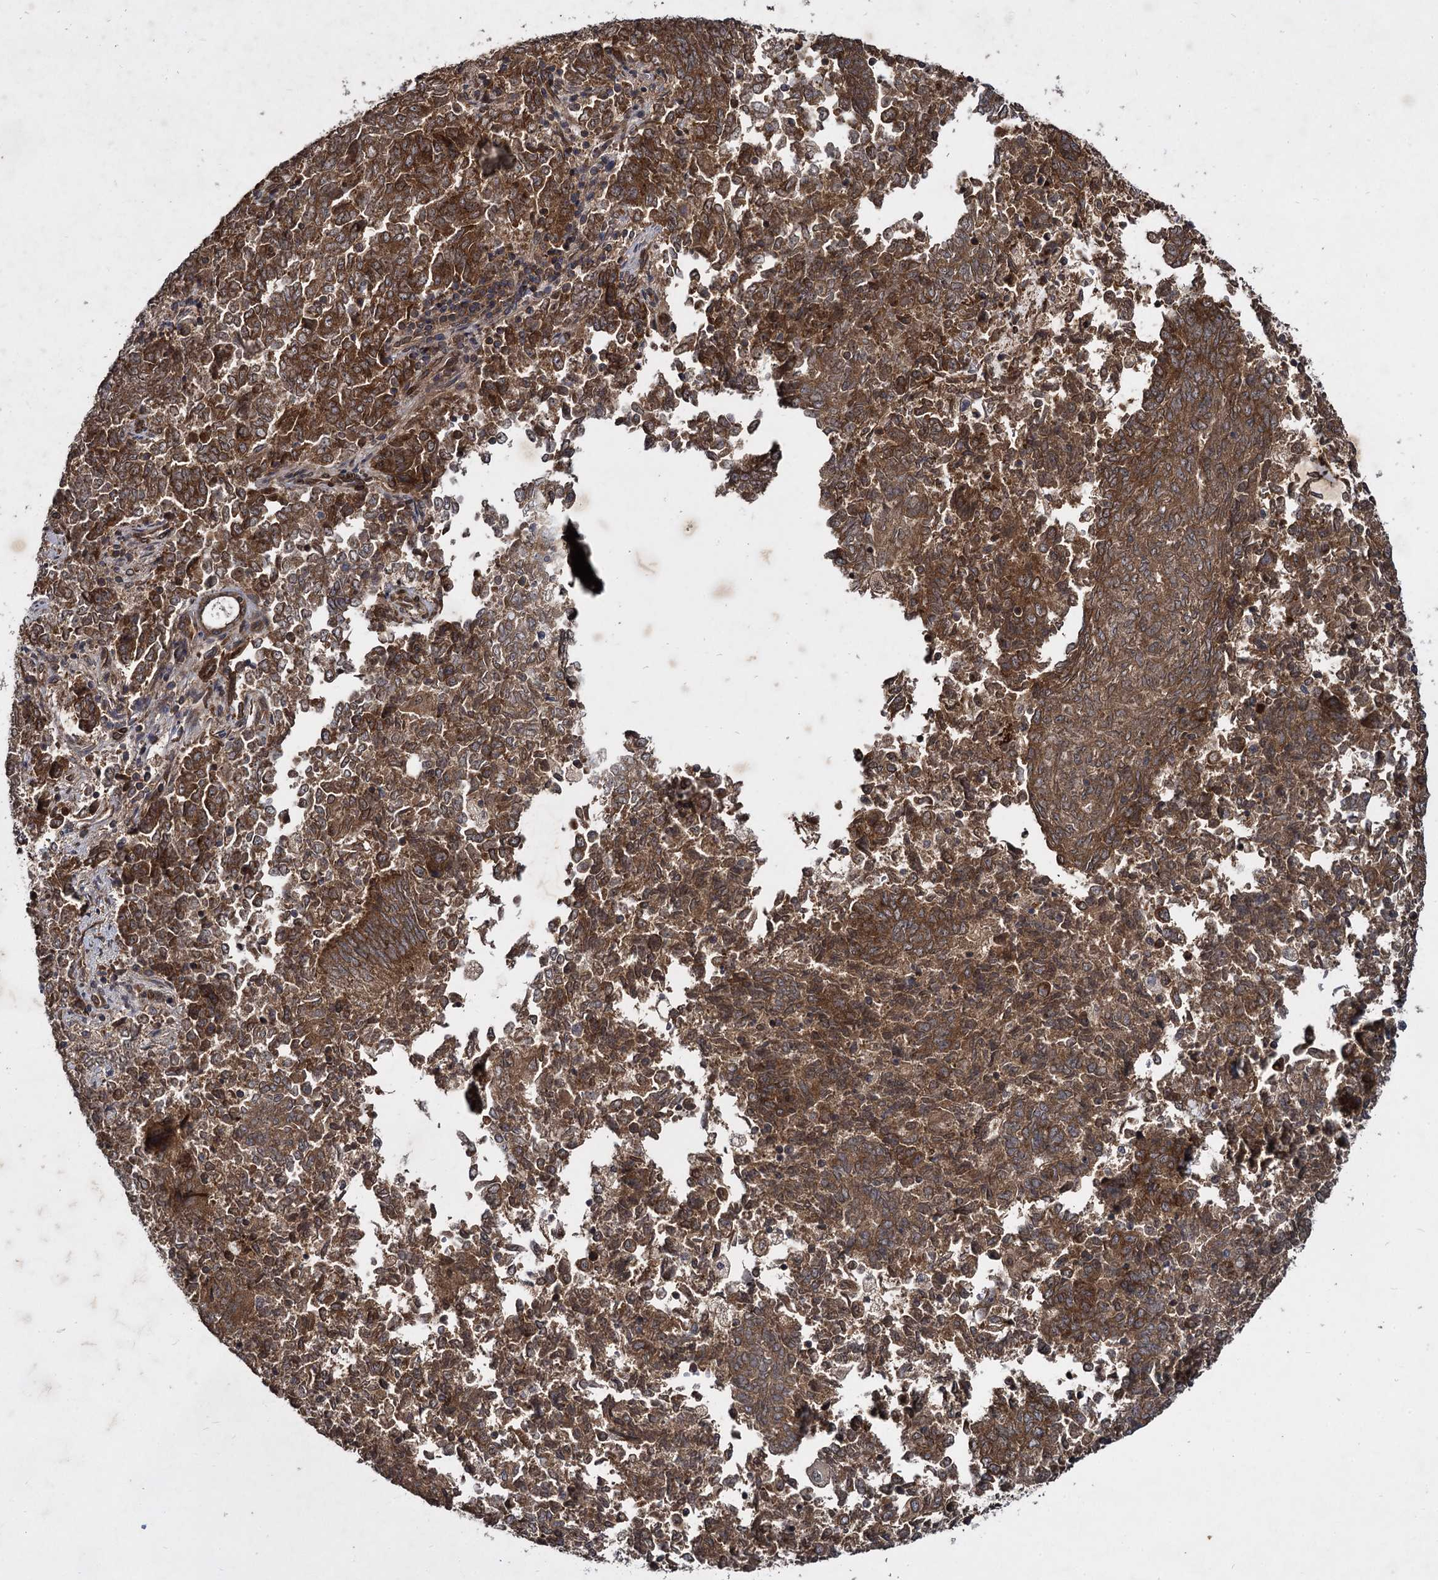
{"staining": {"intensity": "strong", "quantity": ">75%", "location": "cytoplasmic/membranous"}, "tissue": "endometrial cancer", "cell_type": "Tumor cells", "image_type": "cancer", "snomed": [{"axis": "morphology", "description": "Adenocarcinoma, NOS"}, {"axis": "topography", "description": "Endometrium"}], "caption": "The photomicrograph exhibits immunohistochemical staining of endometrial cancer. There is strong cytoplasmic/membranous expression is identified in about >75% of tumor cells.", "gene": "DCP1B", "patient": {"sex": "female", "age": 80}}